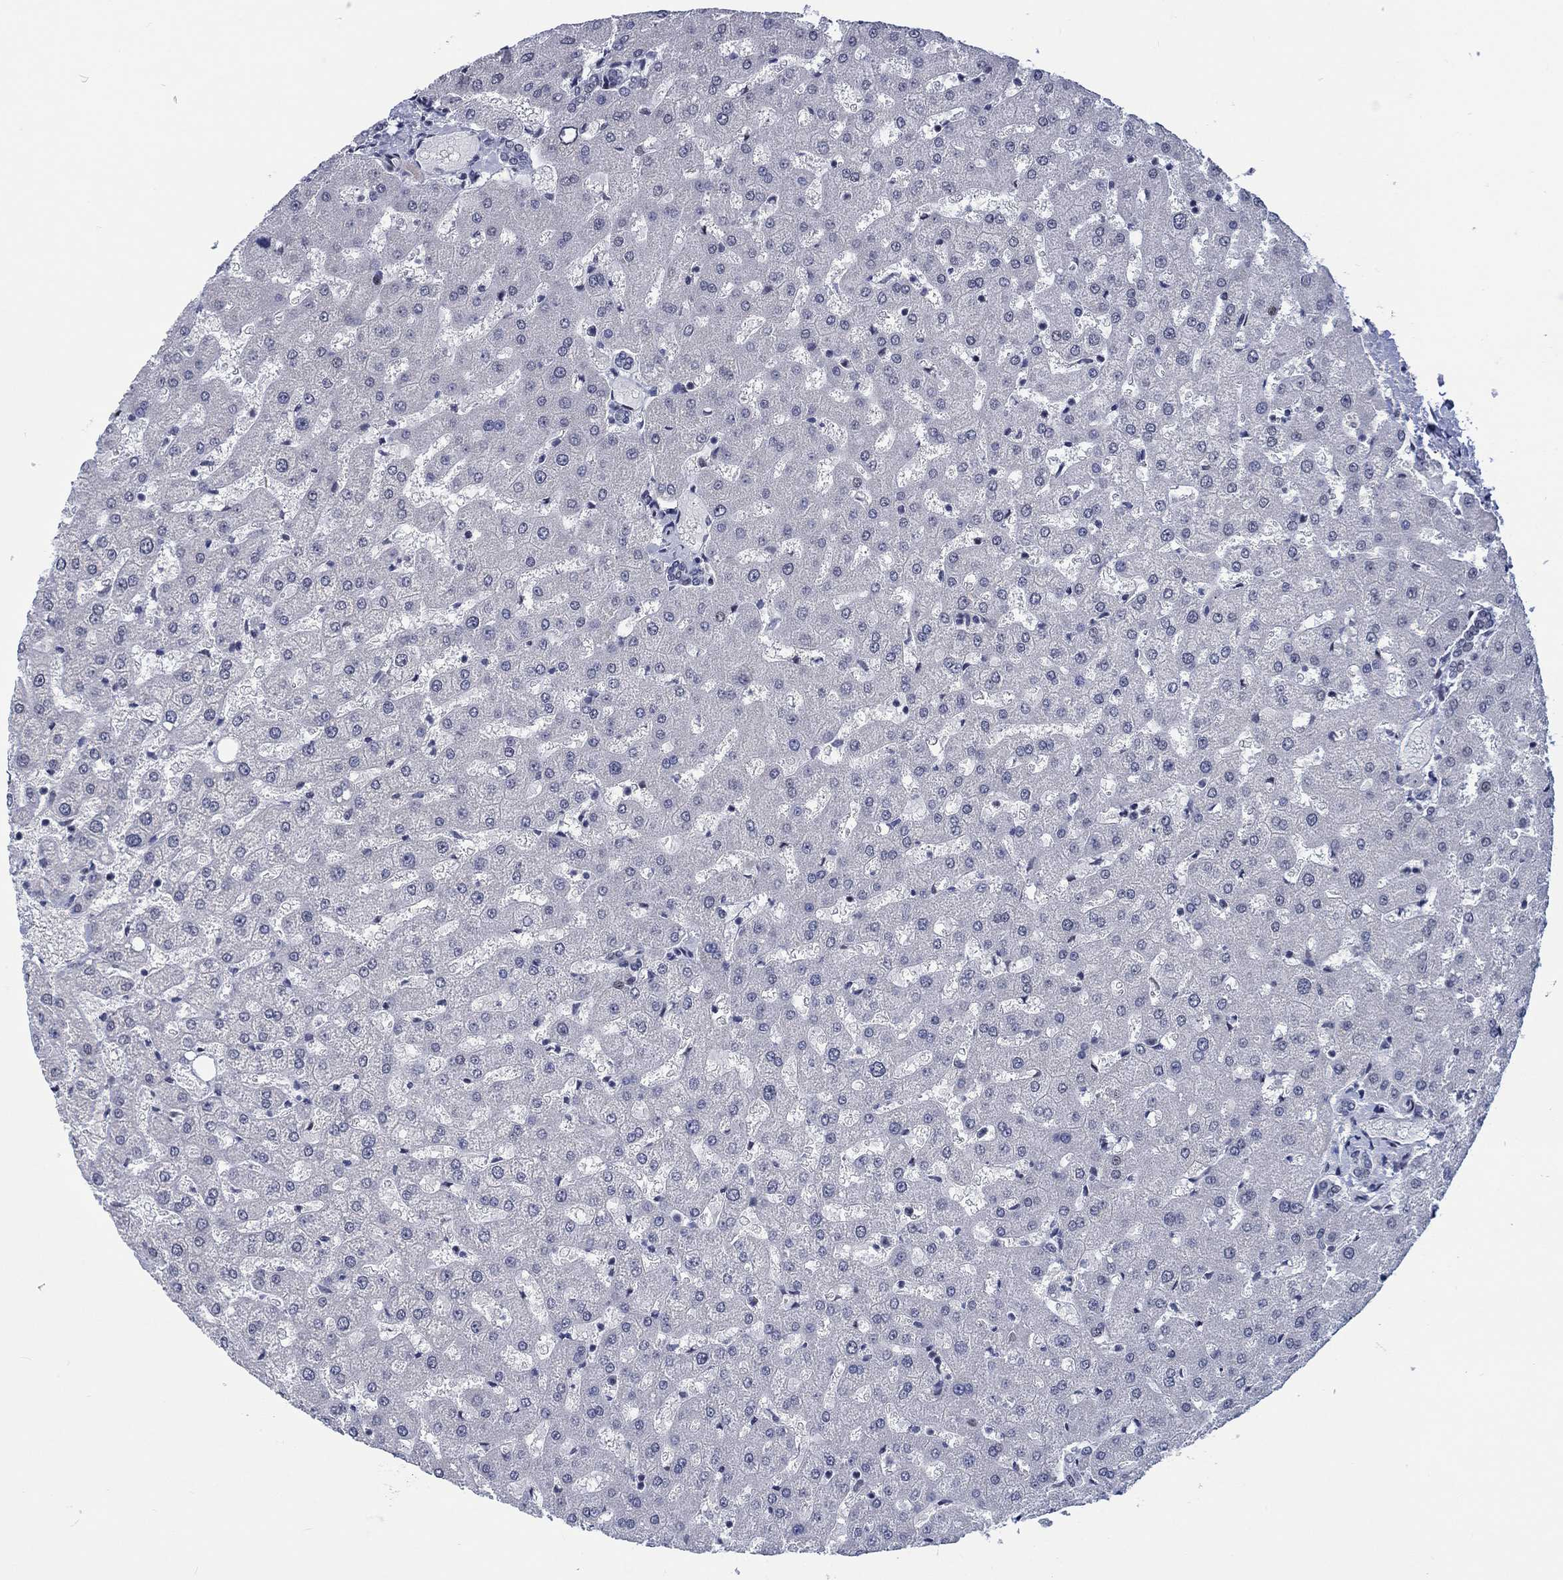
{"staining": {"intensity": "negative", "quantity": "none", "location": "none"}, "tissue": "liver", "cell_type": "Cholangiocytes", "image_type": "normal", "snomed": [{"axis": "morphology", "description": "Normal tissue, NOS"}, {"axis": "topography", "description": "Liver"}], "caption": "DAB immunohistochemical staining of normal liver reveals no significant positivity in cholangiocytes.", "gene": "NEU3", "patient": {"sex": "female", "age": 50}}